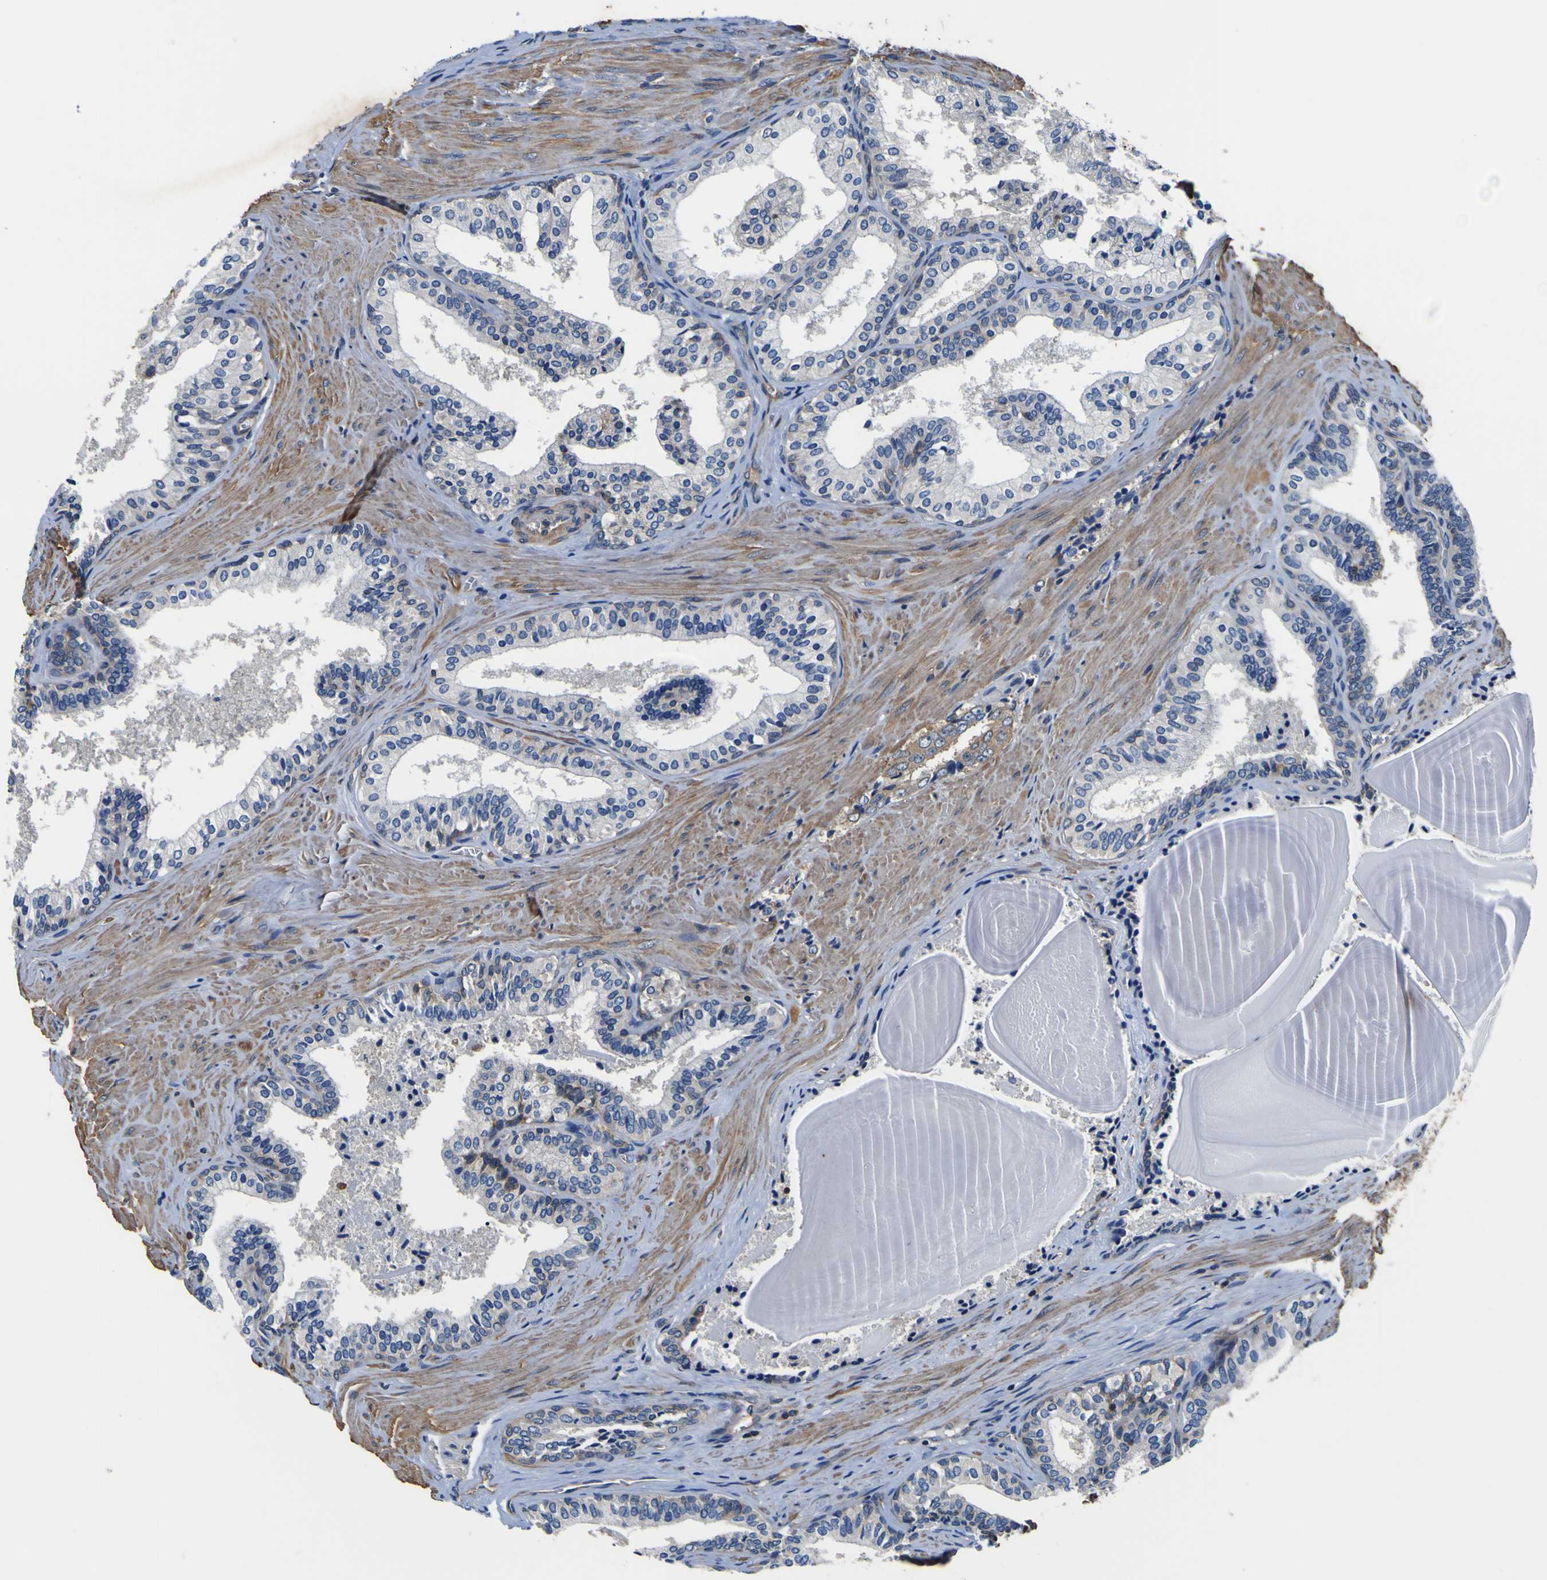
{"staining": {"intensity": "negative", "quantity": "none", "location": "none"}, "tissue": "prostate cancer", "cell_type": "Tumor cells", "image_type": "cancer", "snomed": [{"axis": "morphology", "description": "Adenocarcinoma, Low grade"}, {"axis": "topography", "description": "Prostate"}], "caption": "Photomicrograph shows no protein positivity in tumor cells of prostate cancer tissue. (Immunohistochemistry (ihc), brightfield microscopy, high magnification).", "gene": "CNR2", "patient": {"sex": "male", "age": 60}}